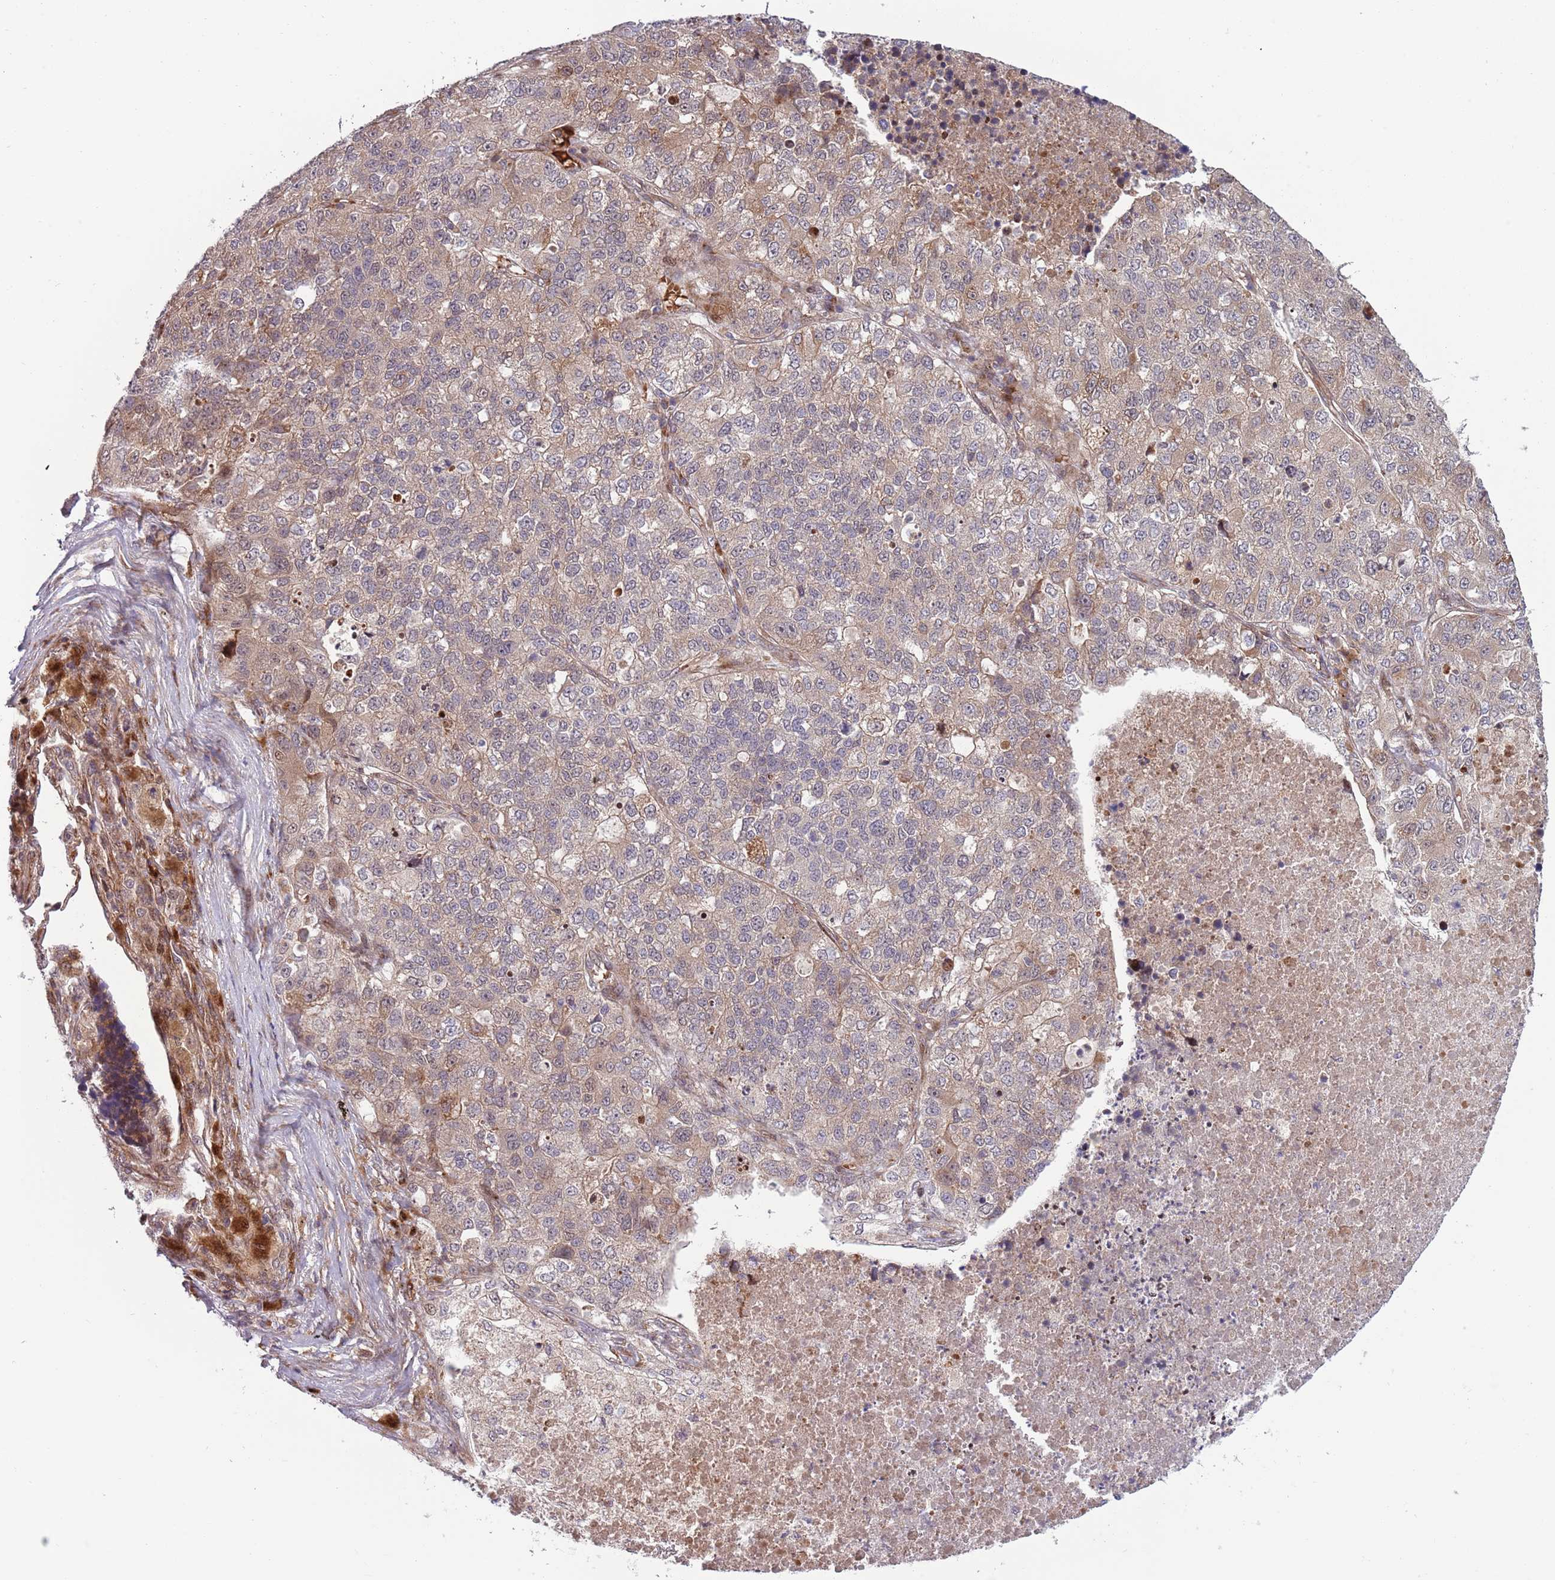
{"staining": {"intensity": "weak", "quantity": ">75%", "location": "cytoplasmic/membranous"}, "tissue": "lung cancer", "cell_type": "Tumor cells", "image_type": "cancer", "snomed": [{"axis": "morphology", "description": "Adenocarcinoma, NOS"}, {"axis": "topography", "description": "Lung"}], "caption": "Approximately >75% of tumor cells in human lung cancer (adenocarcinoma) display weak cytoplasmic/membranous protein positivity as visualized by brown immunohistochemical staining.", "gene": "NT5DC4", "patient": {"sex": "male", "age": 49}}